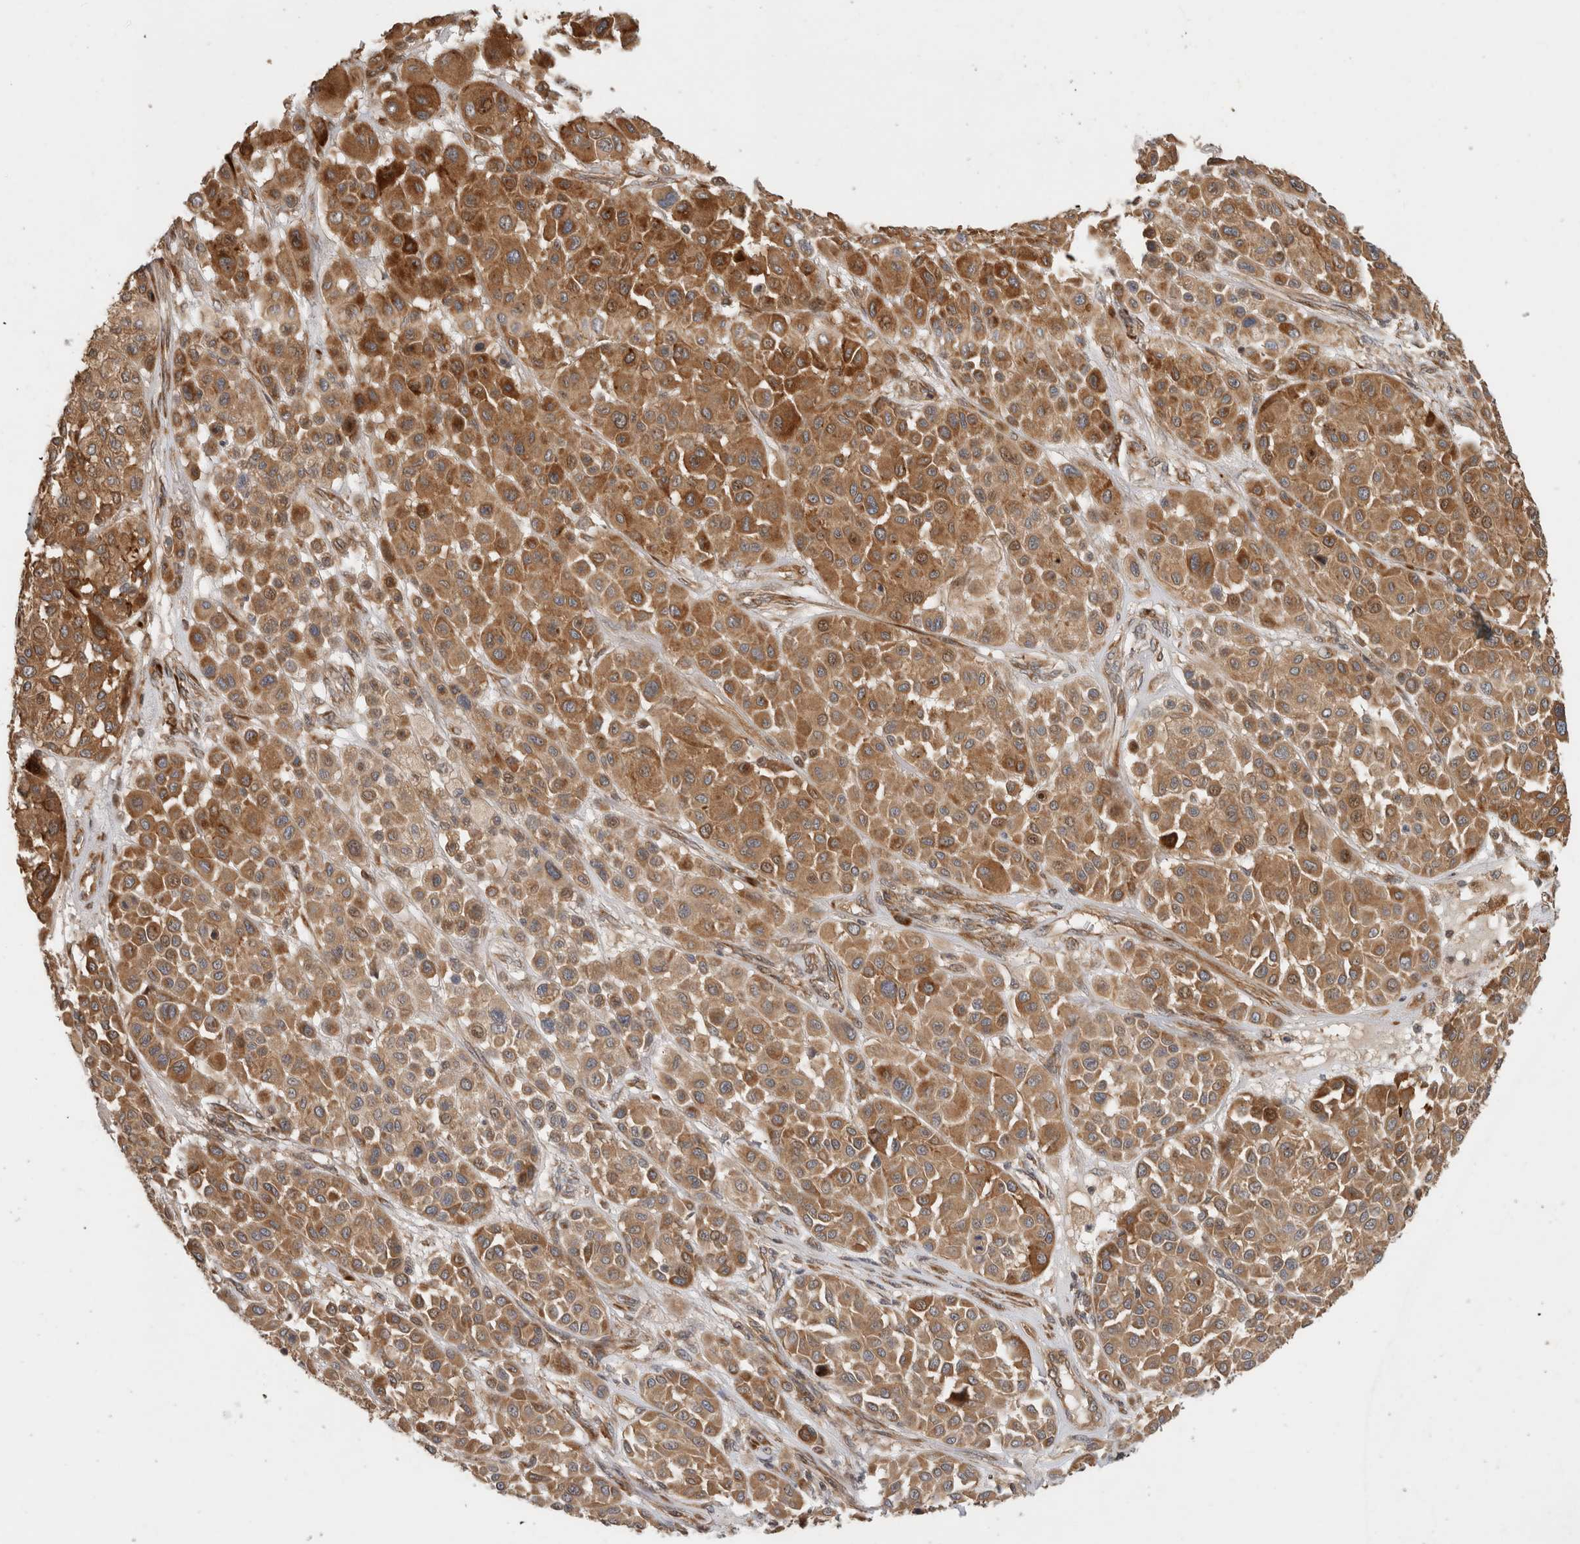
{"staining": {"intensity": "moderate", "quantity": ">75%", "location": "cytoplasmic/membranous"}, "tissue": "melanoma", "cell_type": "Tumor cells", "image_type": "cancer", "snomed": [{"axis": "morphology", "description": "Malignant melanoma, Metastatic site"}, {"axis": "topography", "description": "Soft tissue"}], "caption": "Protein expression analysis of melanoma shows moderate cytoplasmic/membranous staining in about >75% of tumor cells.", "gene": "PCDHB15", "patient": {"sex": "male", "age": 41}}